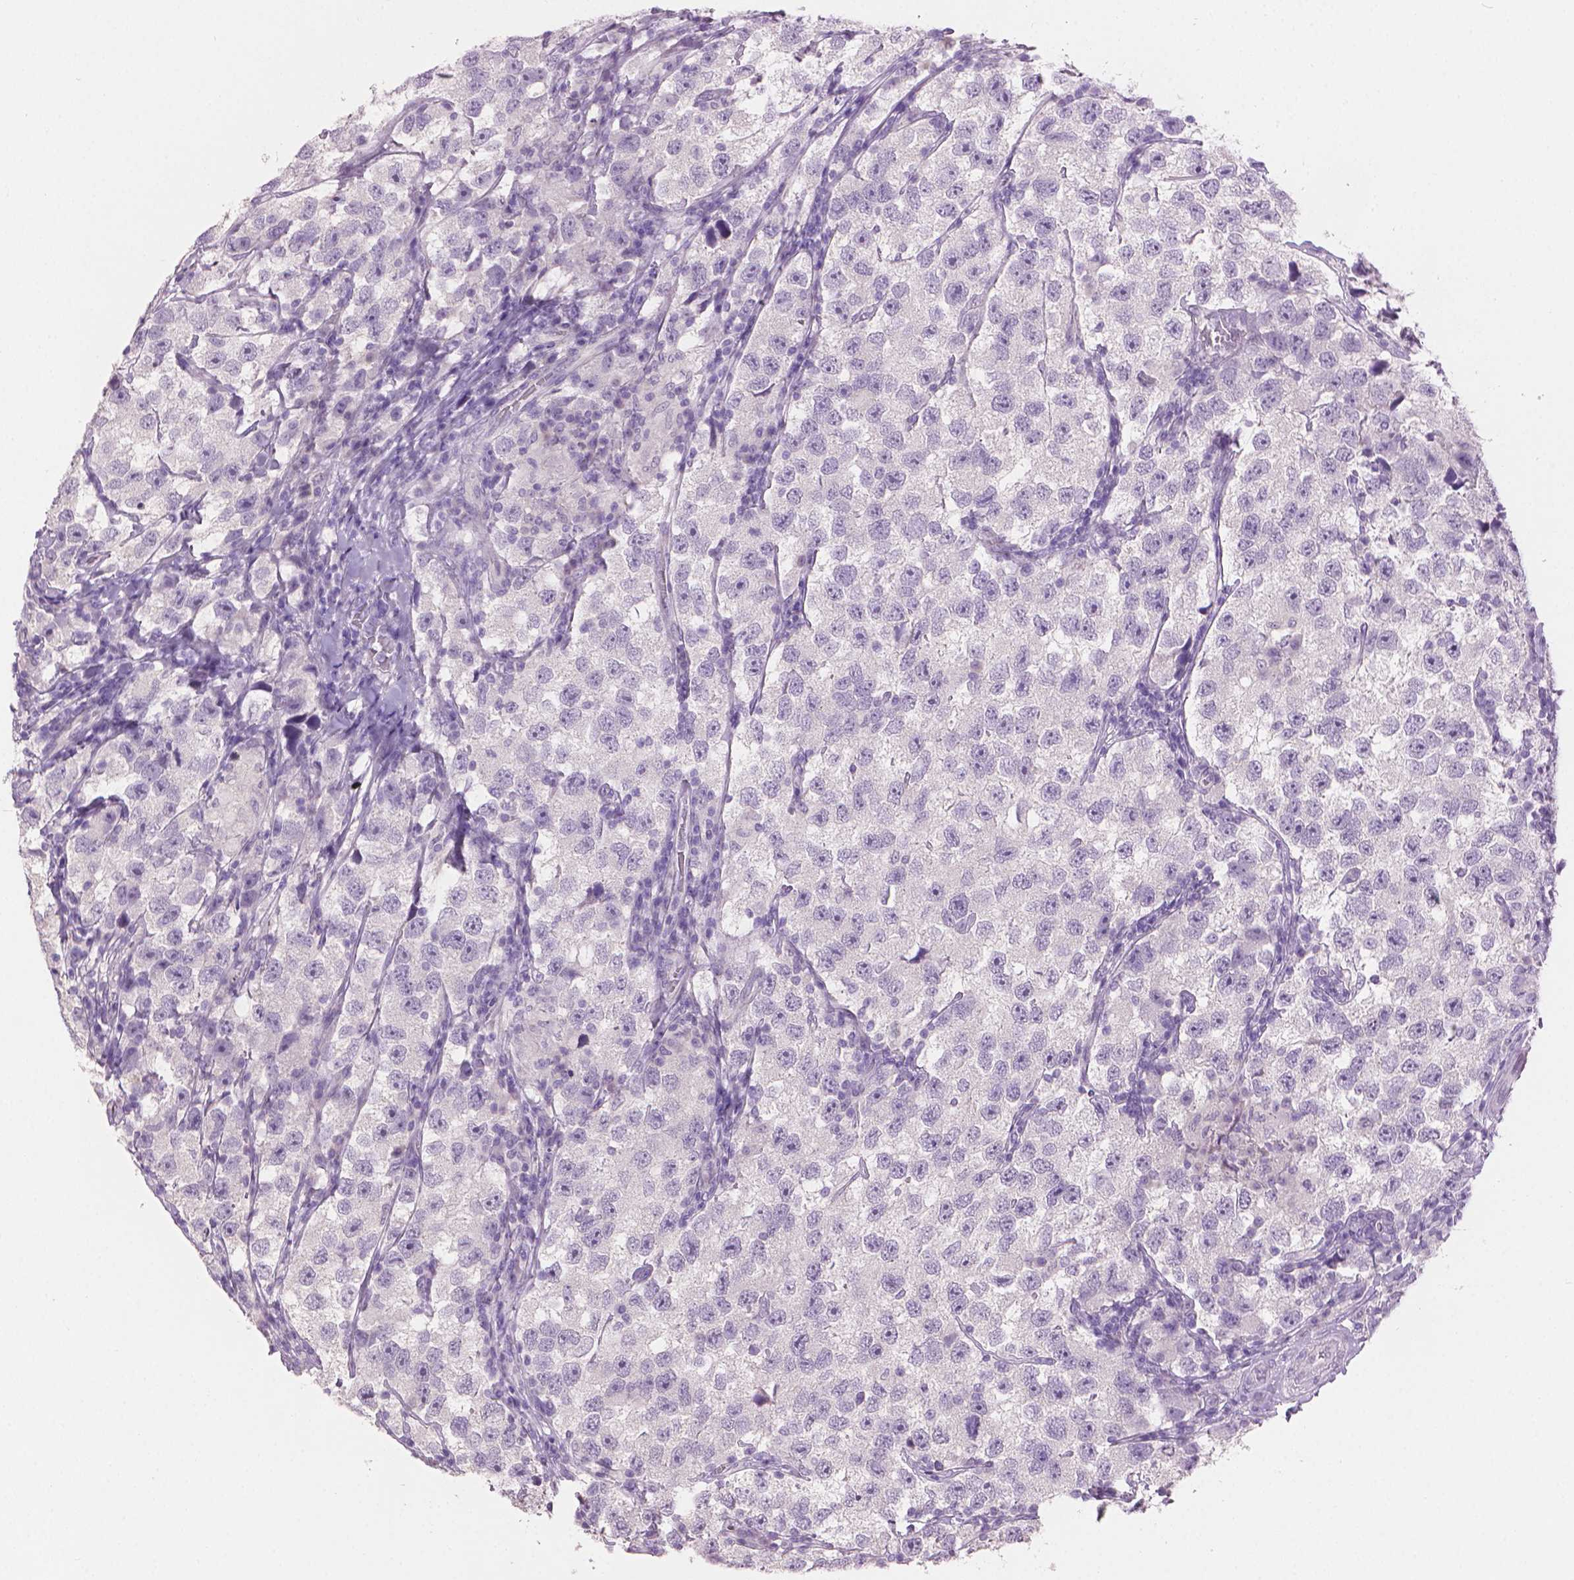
{"staining": {"intensity": "negative", "quantity": "none", "location": "none"}, "tissue": "testis cancer", "cell_type": "Tumor cells", "image_type": "cancer", "snomed": [{"axis": "morphology", "description": "Seminoma, NOS"}, {"axis": "topography", "description": "Testis"}], "caption": "The micrograph shows no significant staining in tumor cells of testis seminoma.", "gene": "MLANA", "patient": {"sex": "male", "age": 26}}